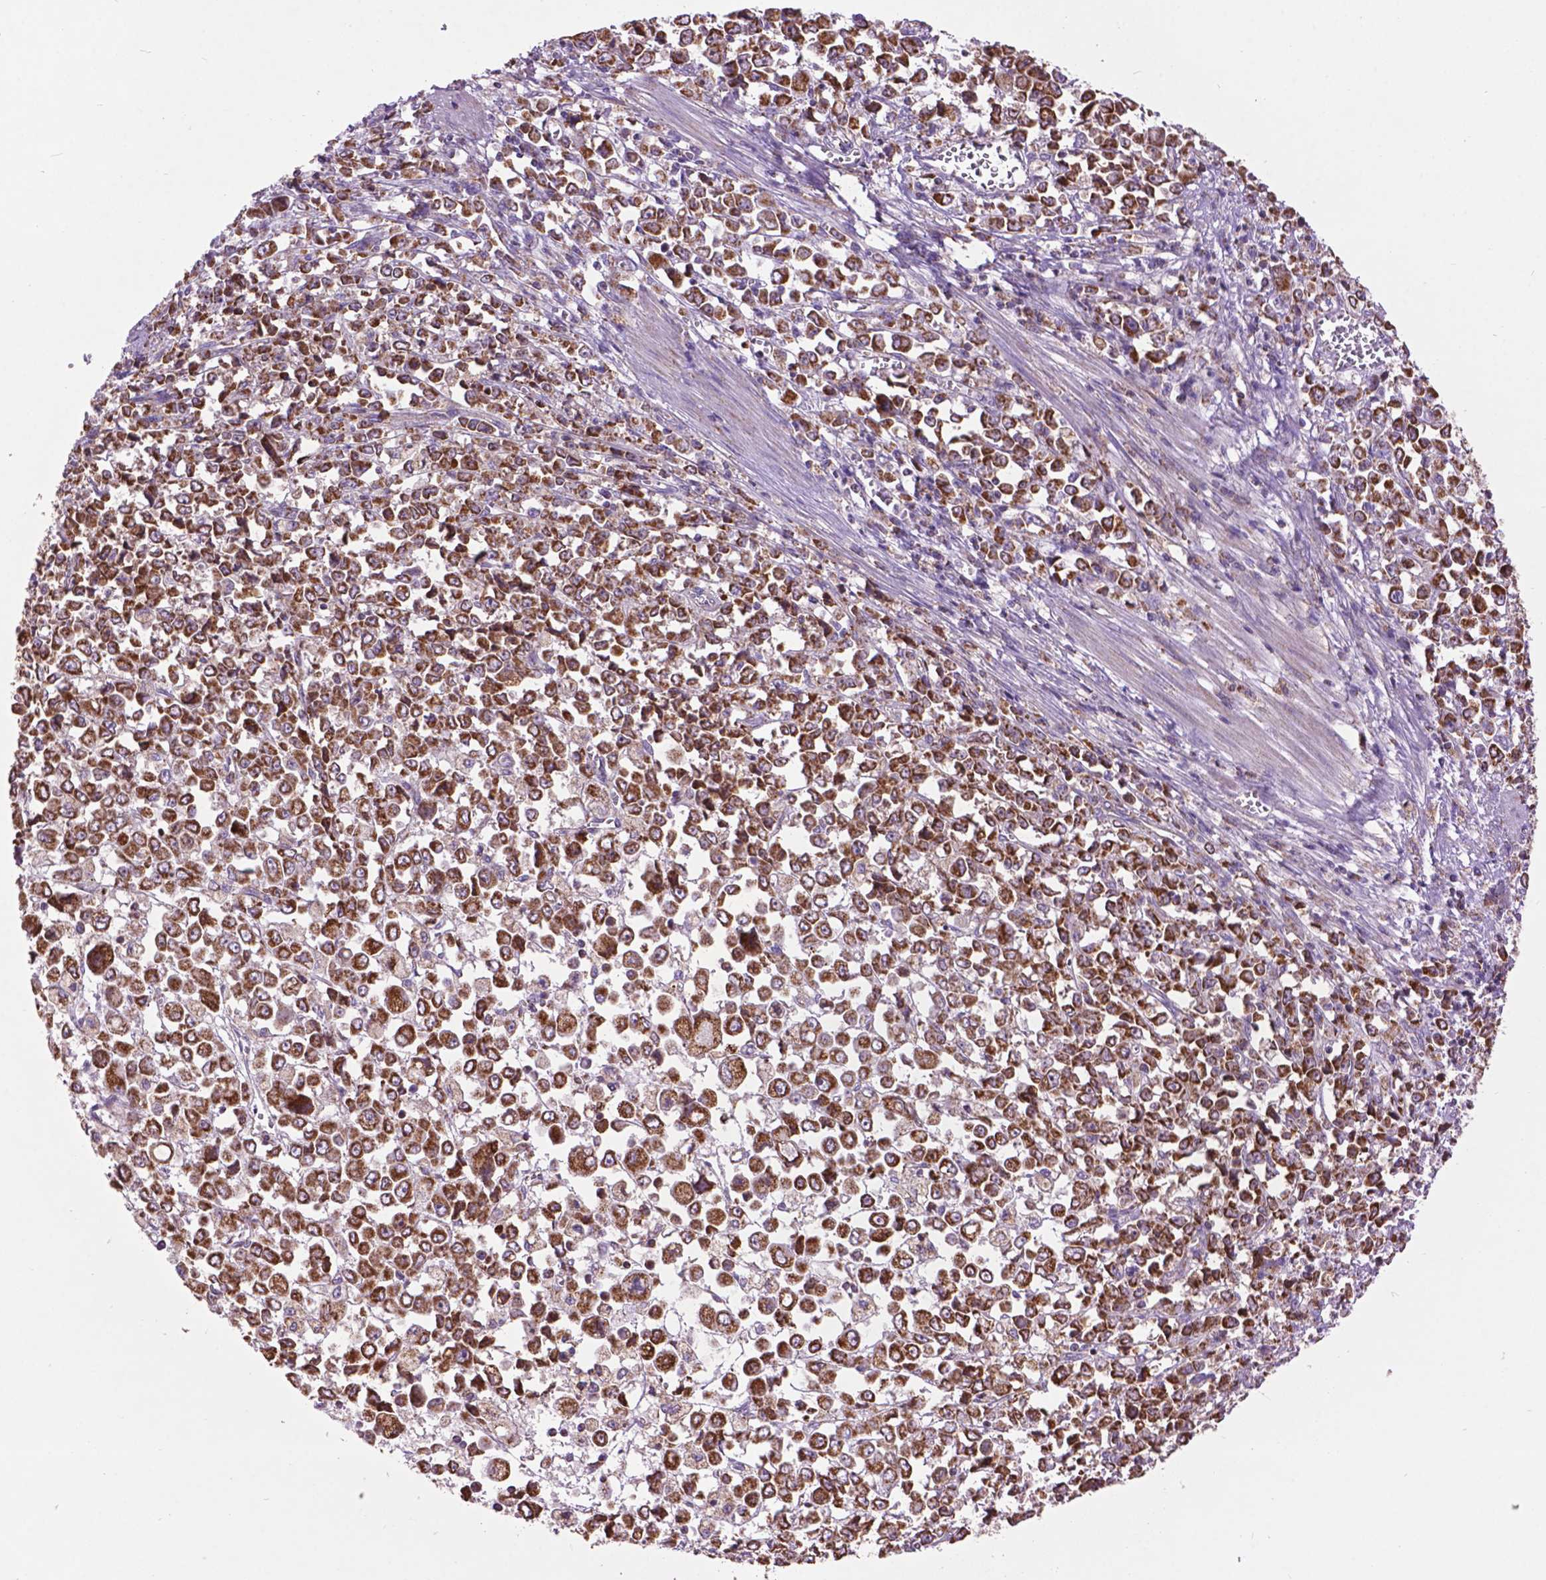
{"staining": {"intensity": "strong", "quantity": ">75%", "location": "cytoplasmic/membranous"}, "tissue": "stomach cancer", "cell_type": "Tumor cells", "image_type": "cancer", "snomed": [{"axis": "morphology", "description": "Adenocarcinoma, NOS"}, {"axis": "topography", "description": "Stomach, upper"}], "caption": "Stomach cancer stained with immunohistochemistry (IHC) displays strong cytoplasmic/membranous positivity in about >75% of tumor cells.", "gene": "PYCR3", "patient": {"sex": "male", "age": 70}}